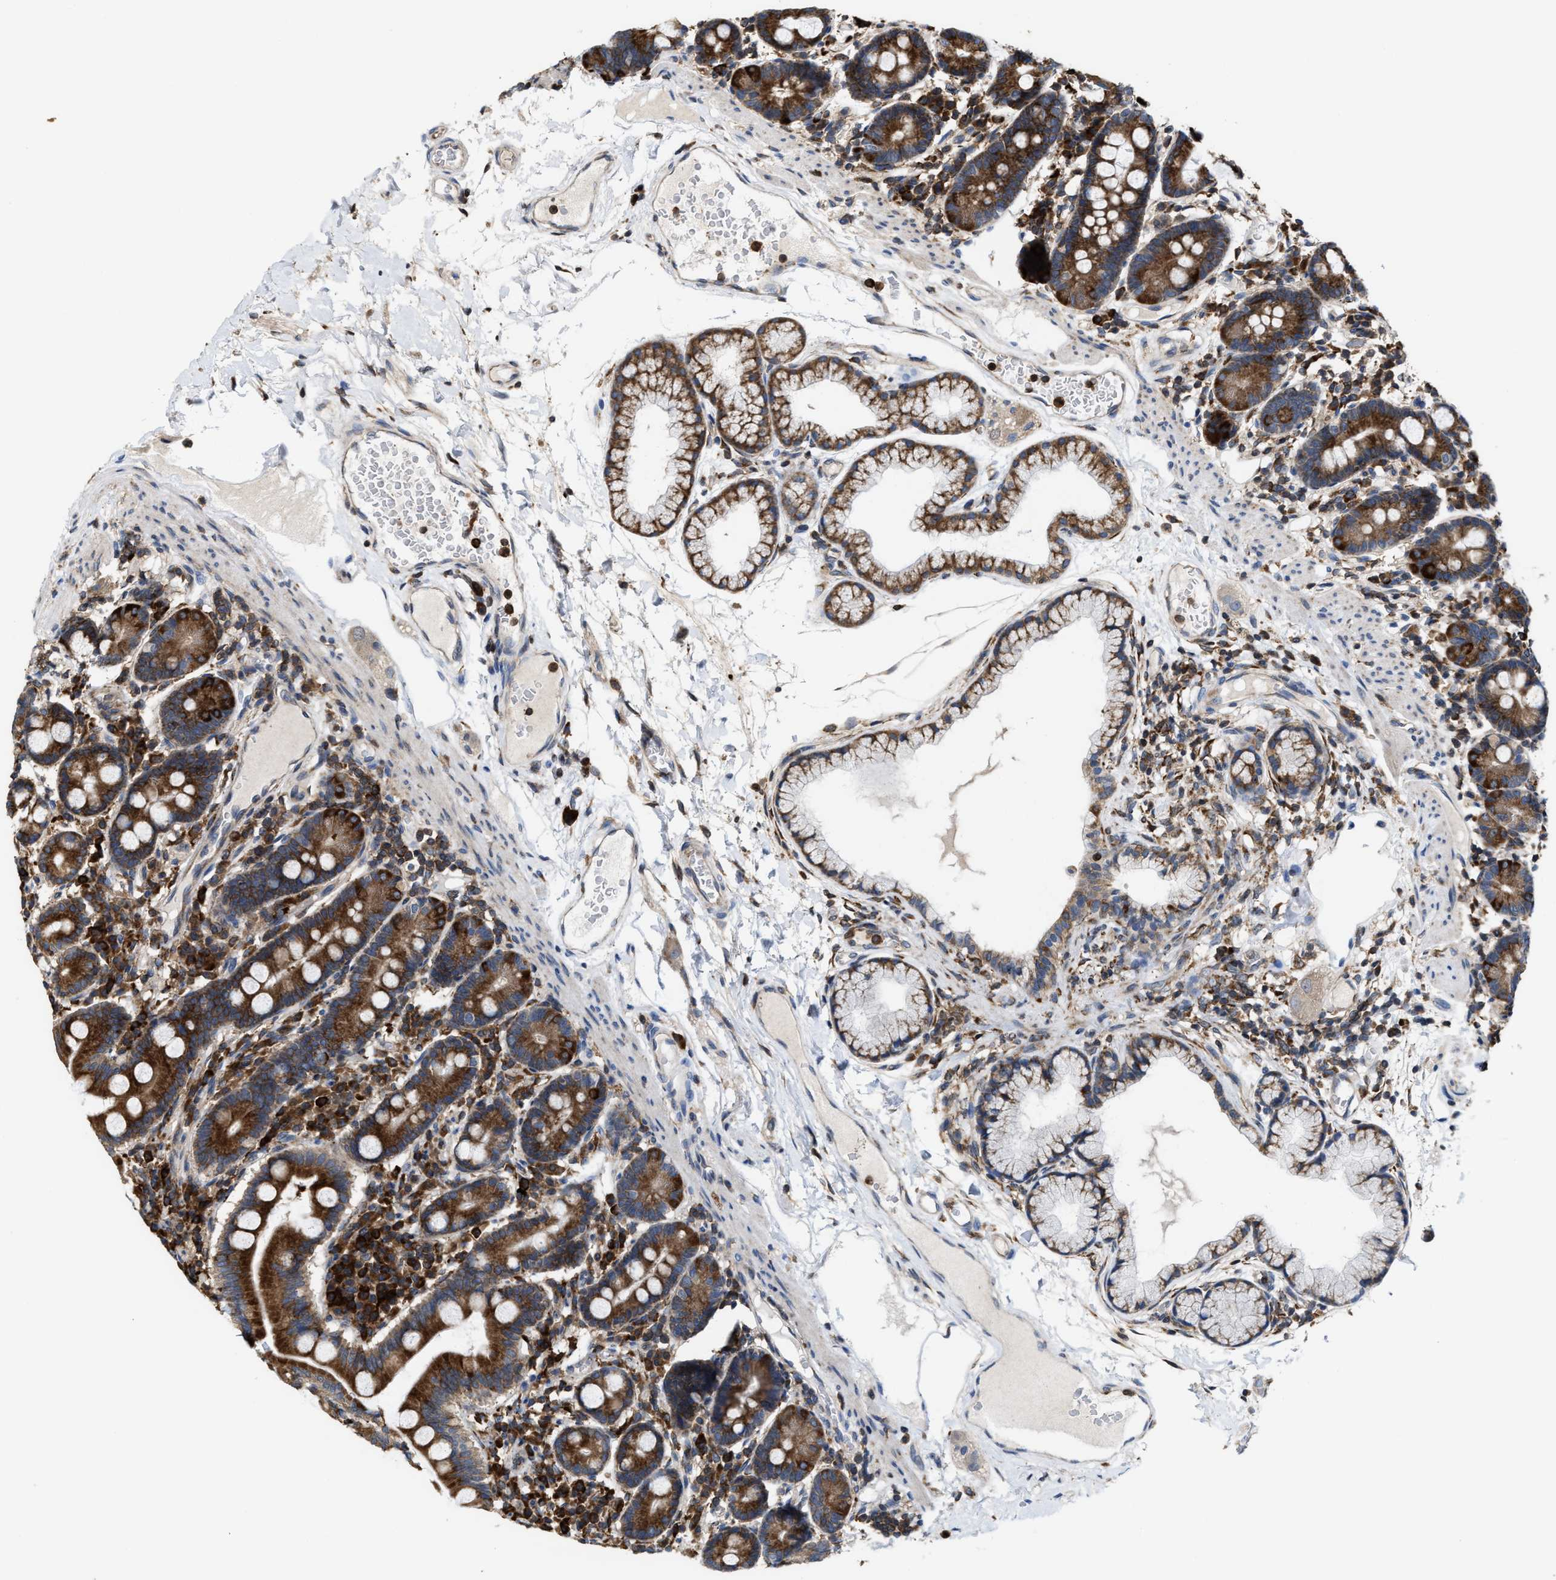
{"staining": {"intensity": "strong", "quantity": ">75%", "location": "cytoplasmic/membranous"}, "tissue": "duodenum", "cell_type": "Glandular cells", "image_type": "normal", "snomed": [{"axis": "morphology", "description": "Normal tissue, NOS"}, {"axis": "topography", "description": "Duodenum"}], "caption": "Unremarkable duodenum reveals strong cytoplasmic/membranous positivity in about >75% of glandular cells (DAB (3,3'-diaminobenzidine) = brown stain, brightfield microscopy at high magnification)..", "gene": "FGD3", "patient": {"sex": "male", "age": 50}}